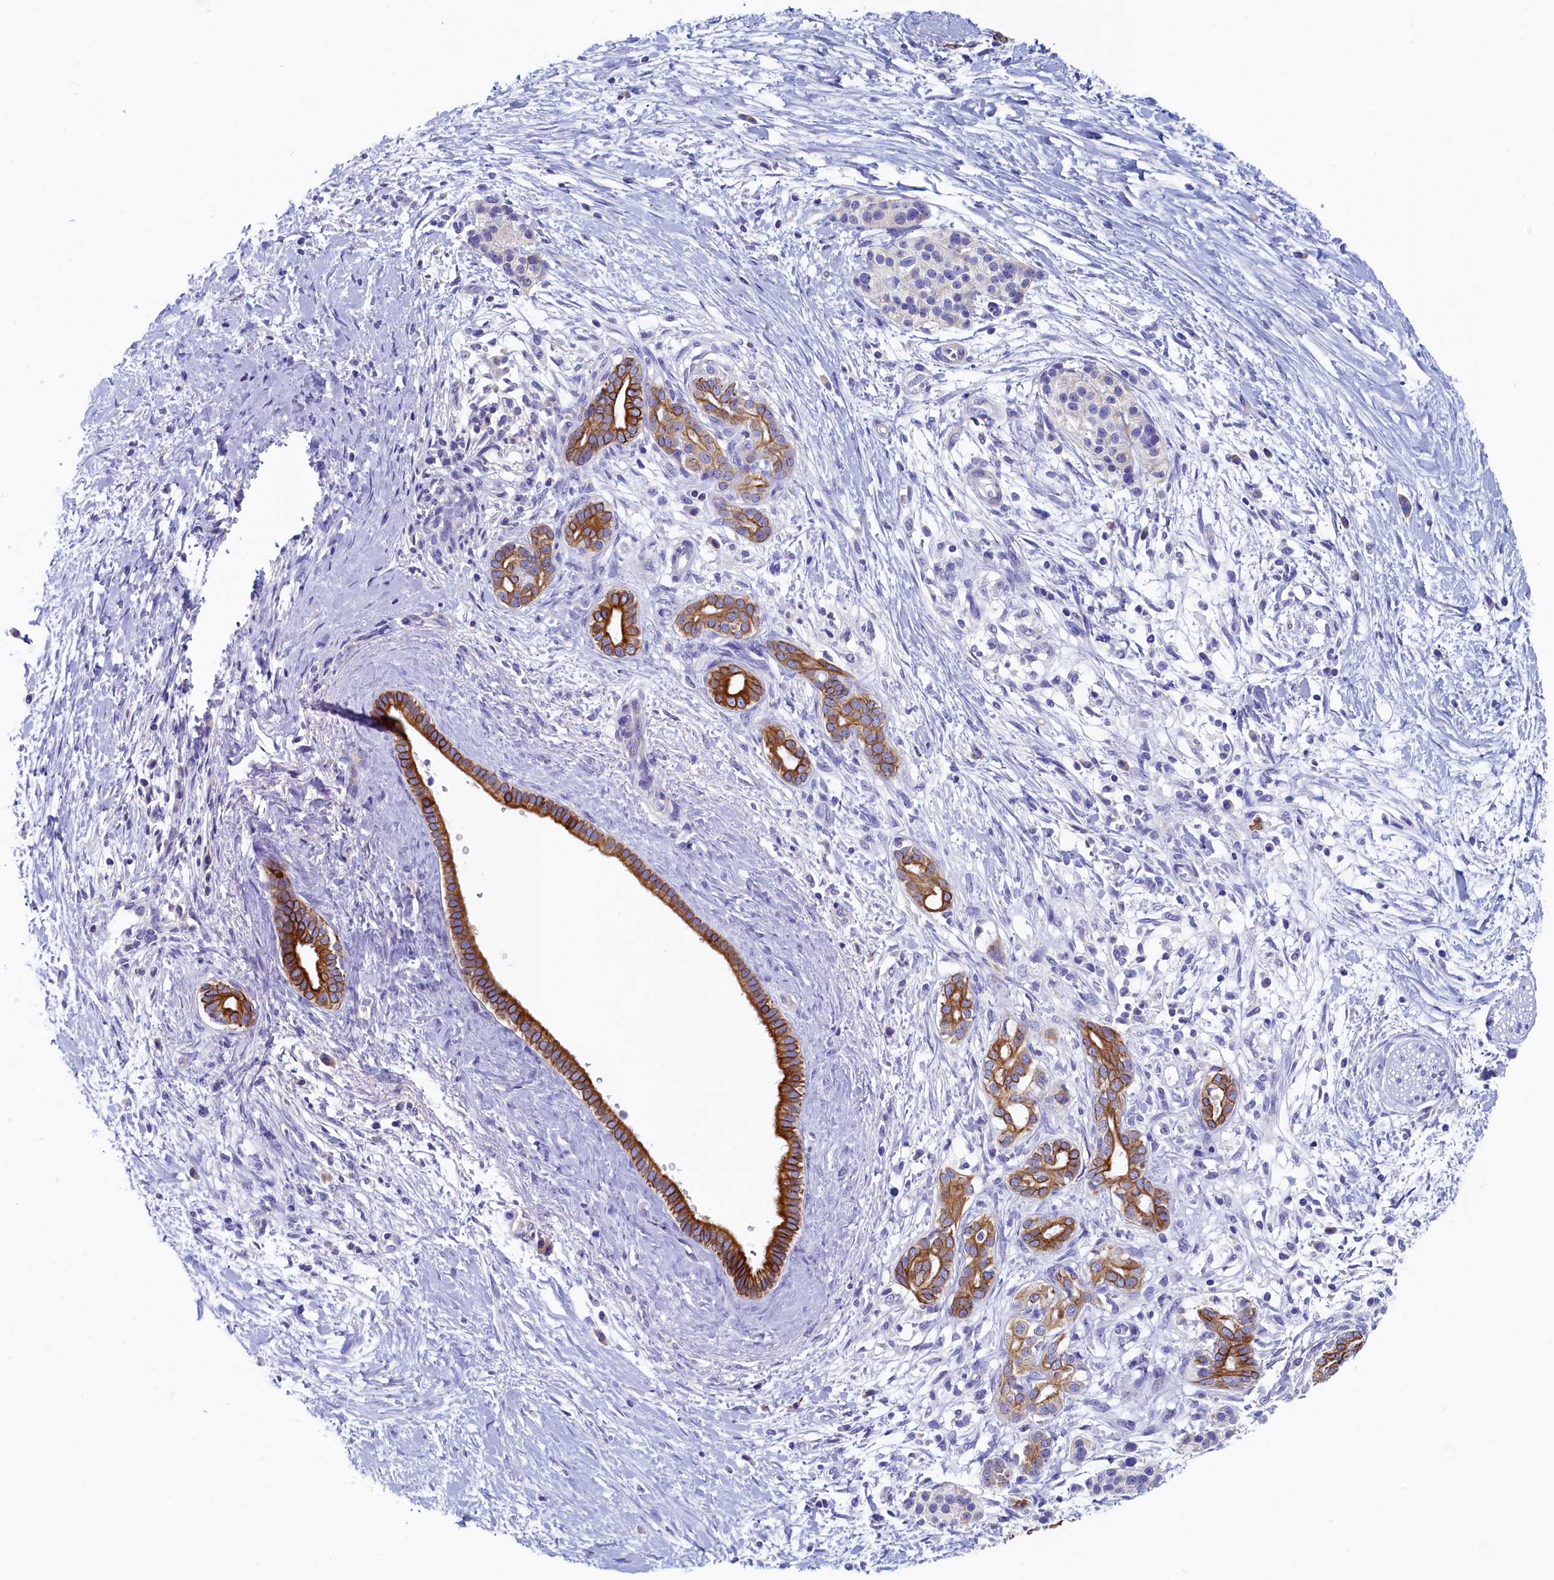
{"staining": {"intensity": "strong", "quantity": ">75%", "location": "cytoplasmic/membranous"}, "tissue": "pancreatic cancer", "cell_type": "Tumor cells", "image_type": "cancer", "snomed": [{"axis": "morphology", "description": "Adenocarcinoma, NOS"}, {"axis": "topography", "description": "Pancreas"}], "caption": "Pancreatic adenocarcinoma stained with a brown dye displays strong cytoplasmic/membranous positive expression in approximately >75% of tumor cells.", "gene": "GUCA1C", "patient": {"sex": "male", "age": 58}}